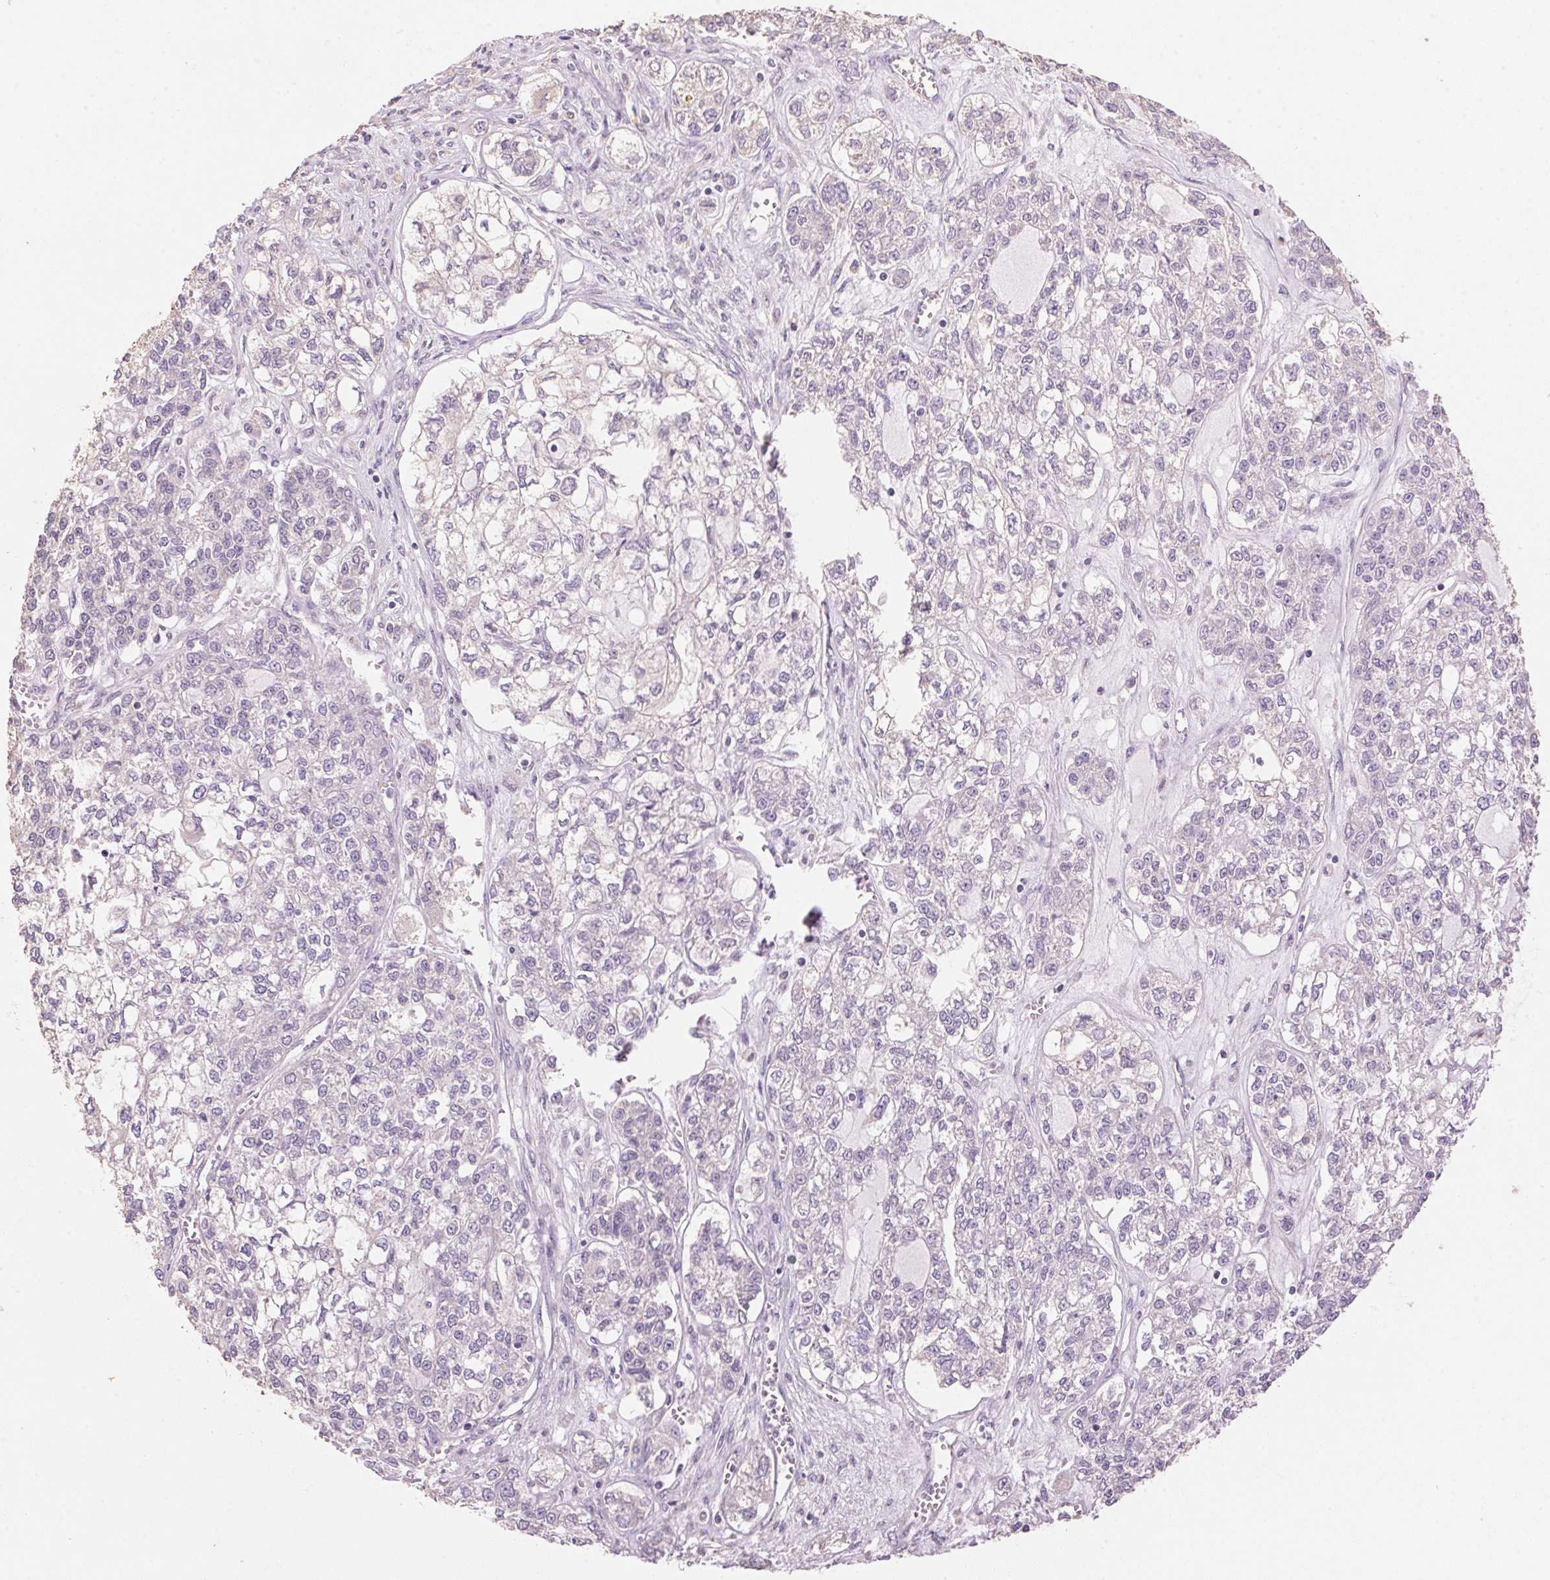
{"staining": {"intensity": "negative", "quantity": "none", "location": "none"}, "tissue": "ovarian cancer", "cell_type": "Tumor cells", "image_type": "cancer", "snomed": [{"axis": "morphology", "description": "Carcinoma, endometroid"}, {"axis": "topography", "description": "Ovary"}], "caption": "The image reveals no significant staining in tumor cells of ovarian cancer (endometroid carcinoma).", "gene": "LYZL6", "patient": {"sex": "female", "age": 64}}